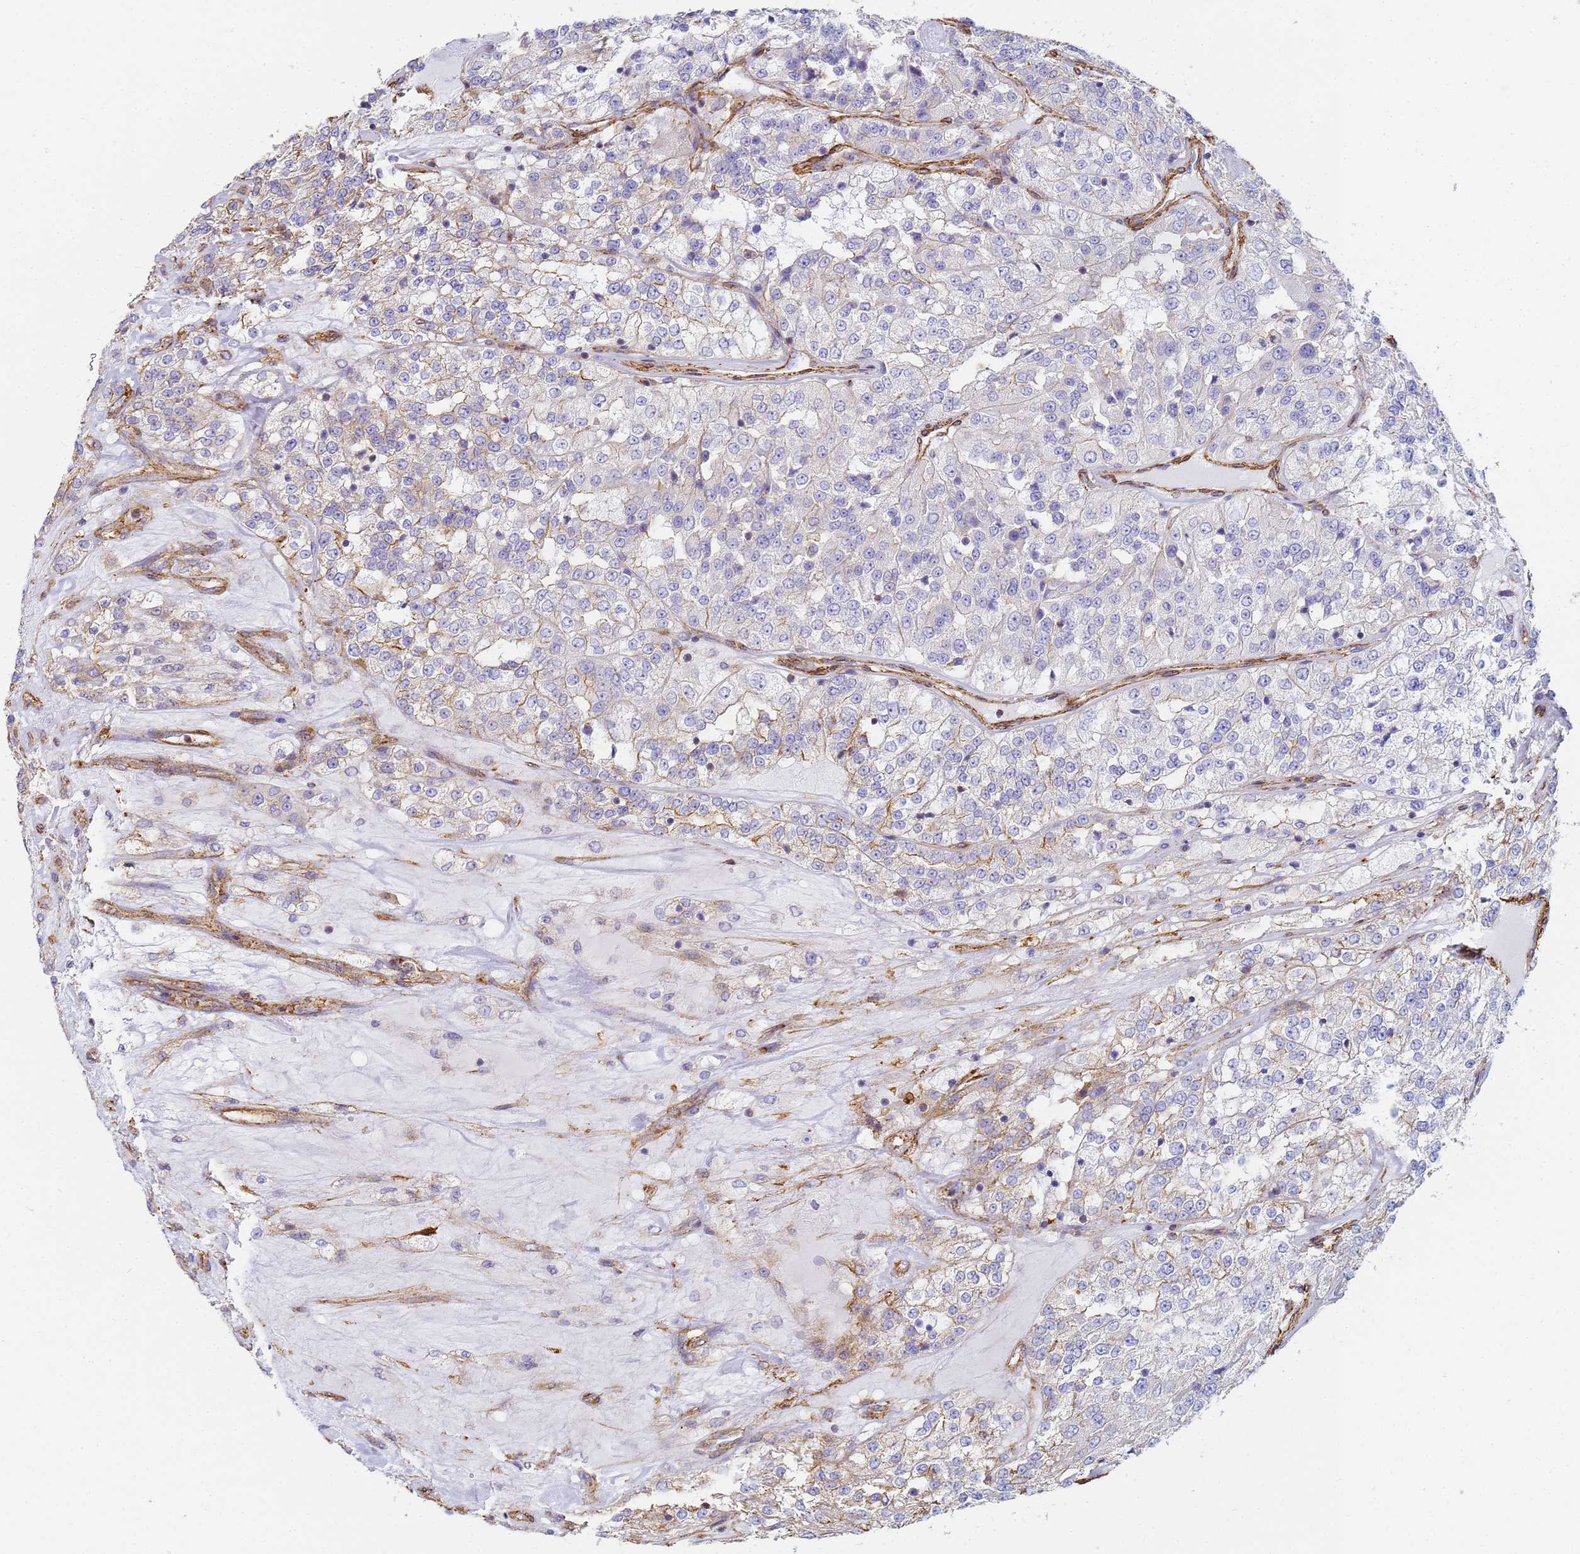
{"staining": {"intensity": "weak", "quantity": "25%-75%", "location": "cytoplasmic/membranous"}, "tissue": "renal cancer", "cell_type": "Tumor cells", "image_type": "cancer", "snomed": [{"axis": "morphology", "description": "Adenocarcinoma, NOS"}, {"axis": "topography", "description": "Kidney"}], "caption": "Protein expression analysis of human adenocarcinoma (renal) reveals weak cytoplasmic/membranous expression in about 25%-75% of tumor cells. (DAB IHC, brown staining for protein, blue staining for nuclei).", "gene": "TPM1", "patient": {"sex": "female", "age": 63}}